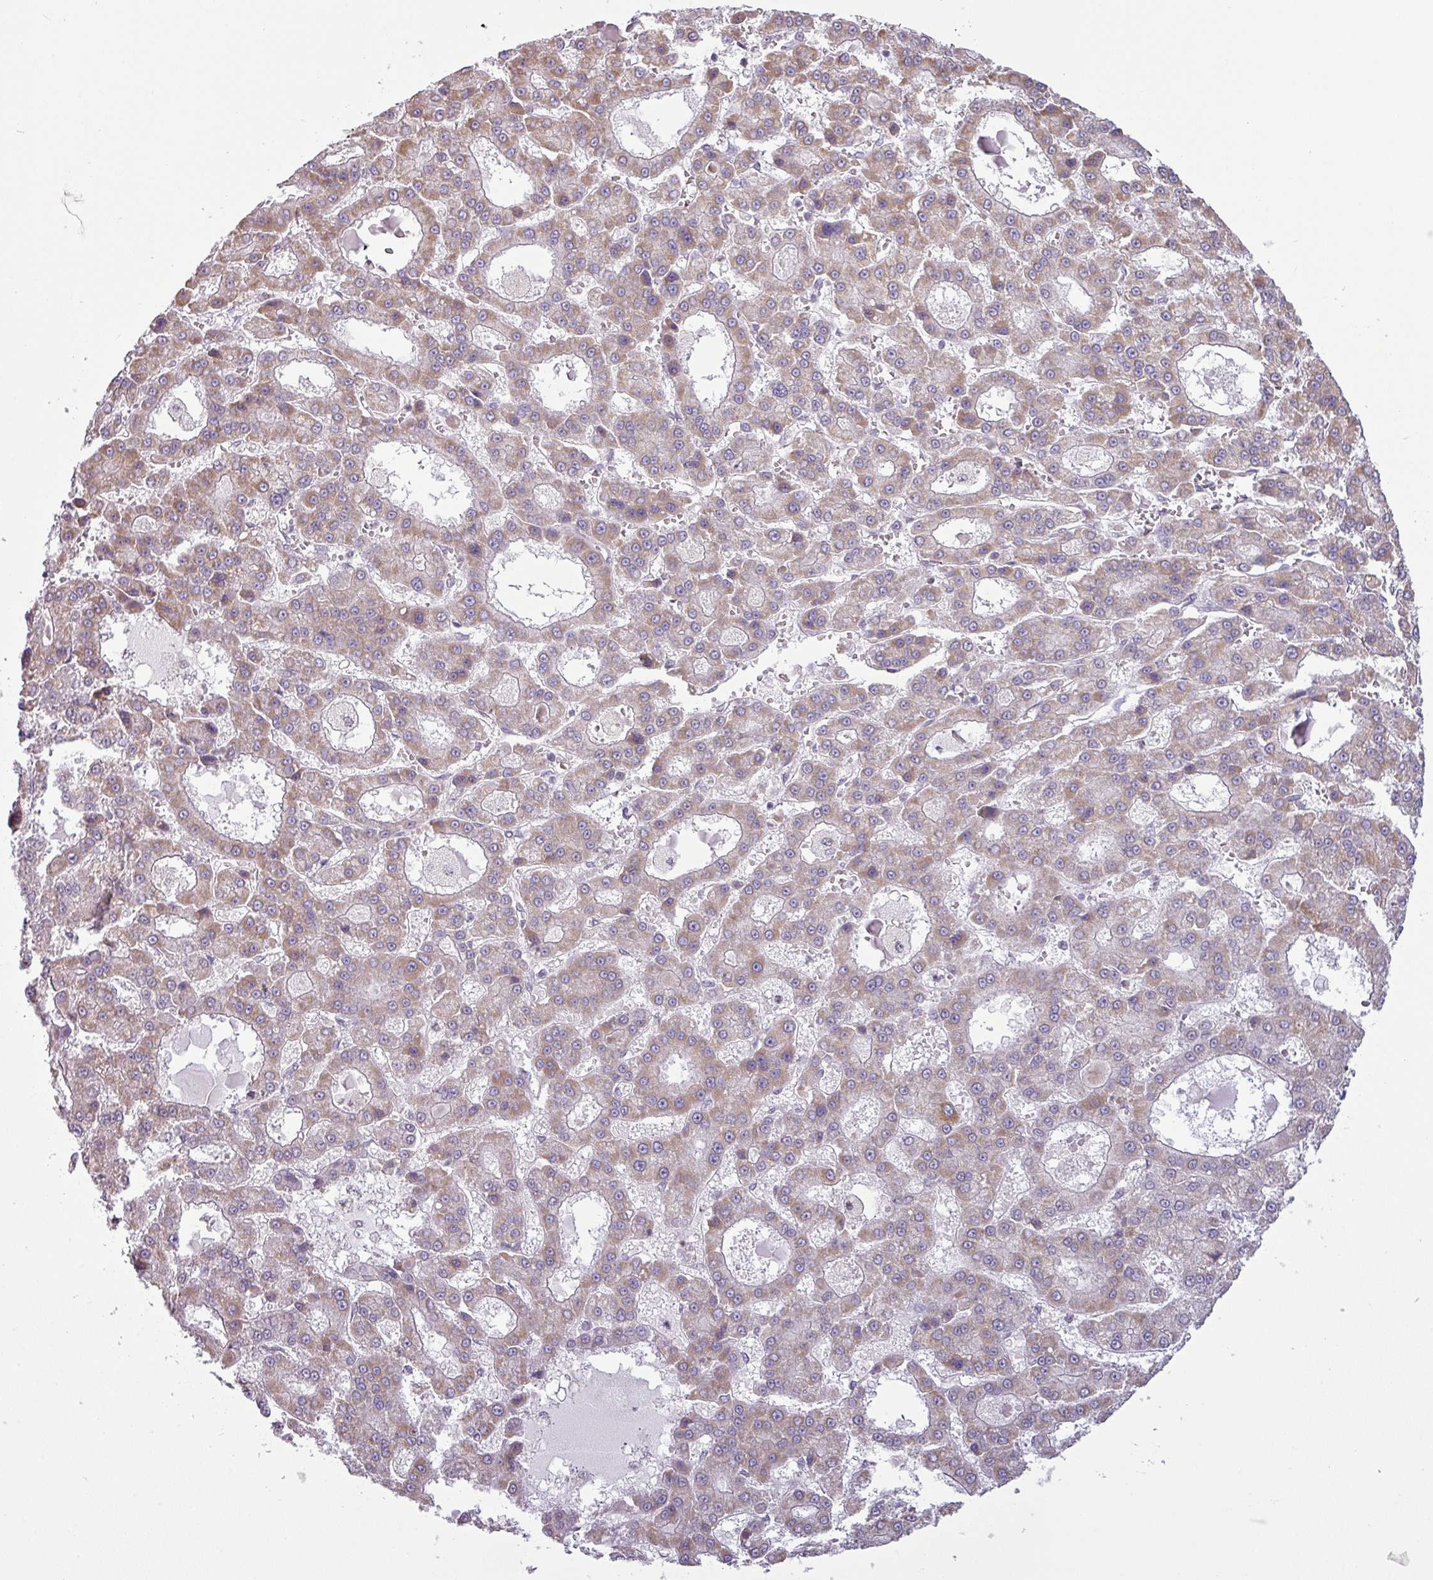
{"staining": {"intensity": "moderate", "quantity": "25%-75%", "location": "cytoplasmic/membranous"}, "tissue": "liver cancer", "cell_type": "Tumor cells", "image_type": "cancer", "snomed": [{"axis": "morphology", "description": "Carcinoma, Hepatocellular, NOS"}, {"axis": "topography", "description": "Liver"}], "caption": "Protein expression analysis of liver cancer exhibits moderate cytoplasmic/membranous positivity in about 25%-75% of tumor cells.", "gene": "CCDC144A", "patient": {"sex": "male", "age": 70}}